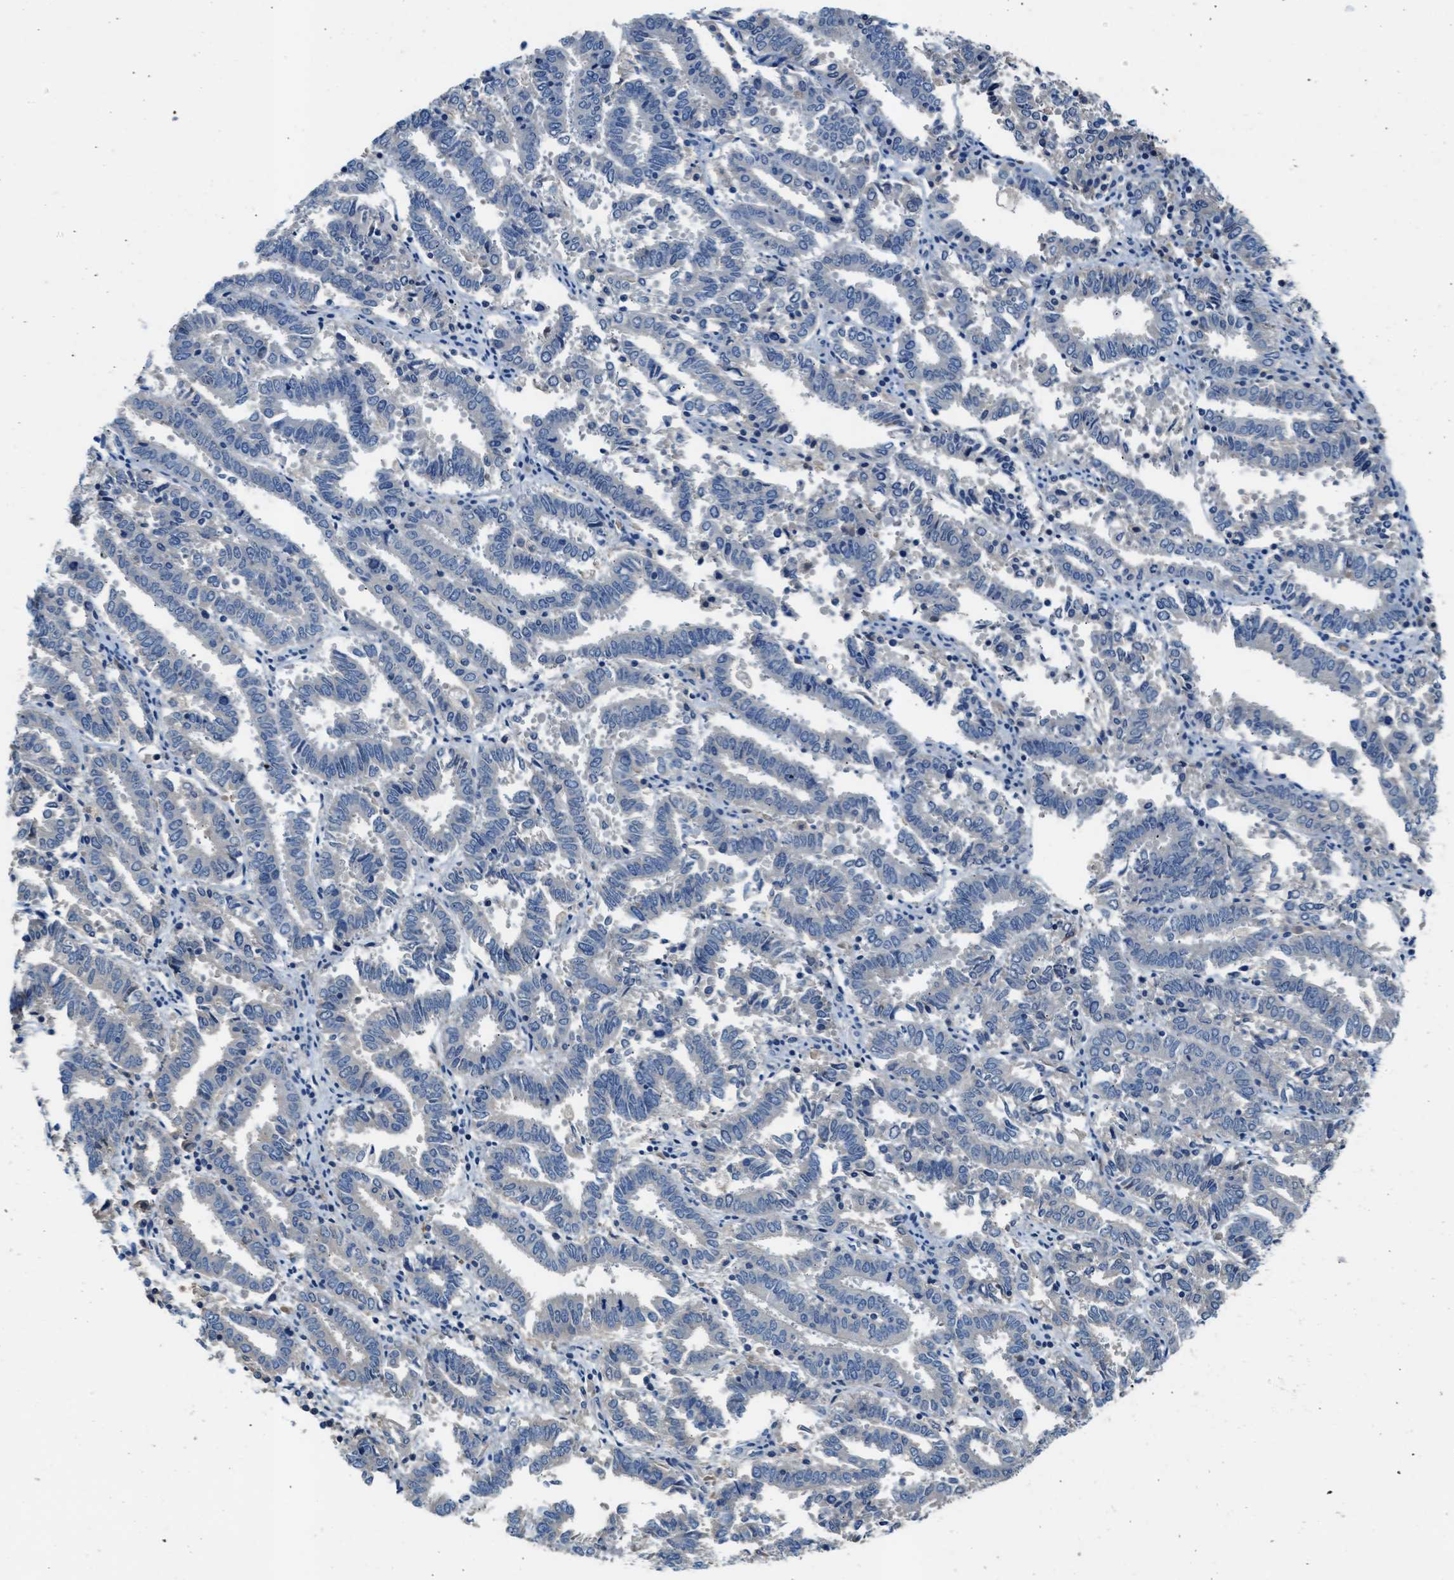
{"staining": {"intensity": "negative", "quantity": "none", "location": "none"}, "tissue": "endometrial cancer", "cell_type": "Tumor cells", "image_type": "cancer", "snomed": [{"axis": "morphology", "description": "Adenocarcinoma, NOS"}, {"axis": "topography", "description": "Uterus"}], "caption": "Immunohistochemistry (IHC) micrograph of neoplastic tissue: human endometrial adenocarcinoma stained with DAB (3,3'-diaminobenzidine) reveals no significant protein staining in tumor cells.", "gene": "RWDD2B", "patient": {"sex": "female", "age": 83}}